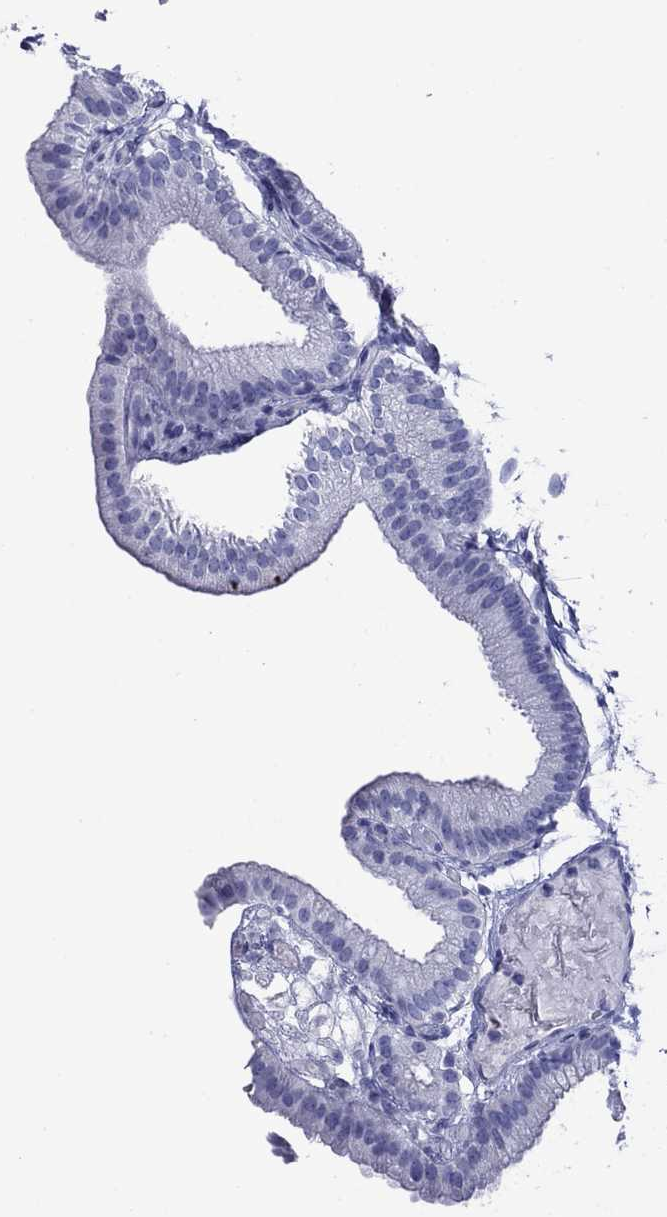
{"staining": {"intensity": "negative", "quantity": "none", "location": "none"}, "tissue": "gallbladder", "cell_type": "Glandular cells", "image_type": "normal", "snomed": [{"axis": "morphology", "description": "Normal tissue, NOS"}, {"axis": "topography", "description": "Gallbladder"}], "caption": "Immunohistochemical staining of benign human gallbladder displays no significant positivity in glandular cells.", "gene": "GIP", "patient": {"sex": "female", "age": 45}}